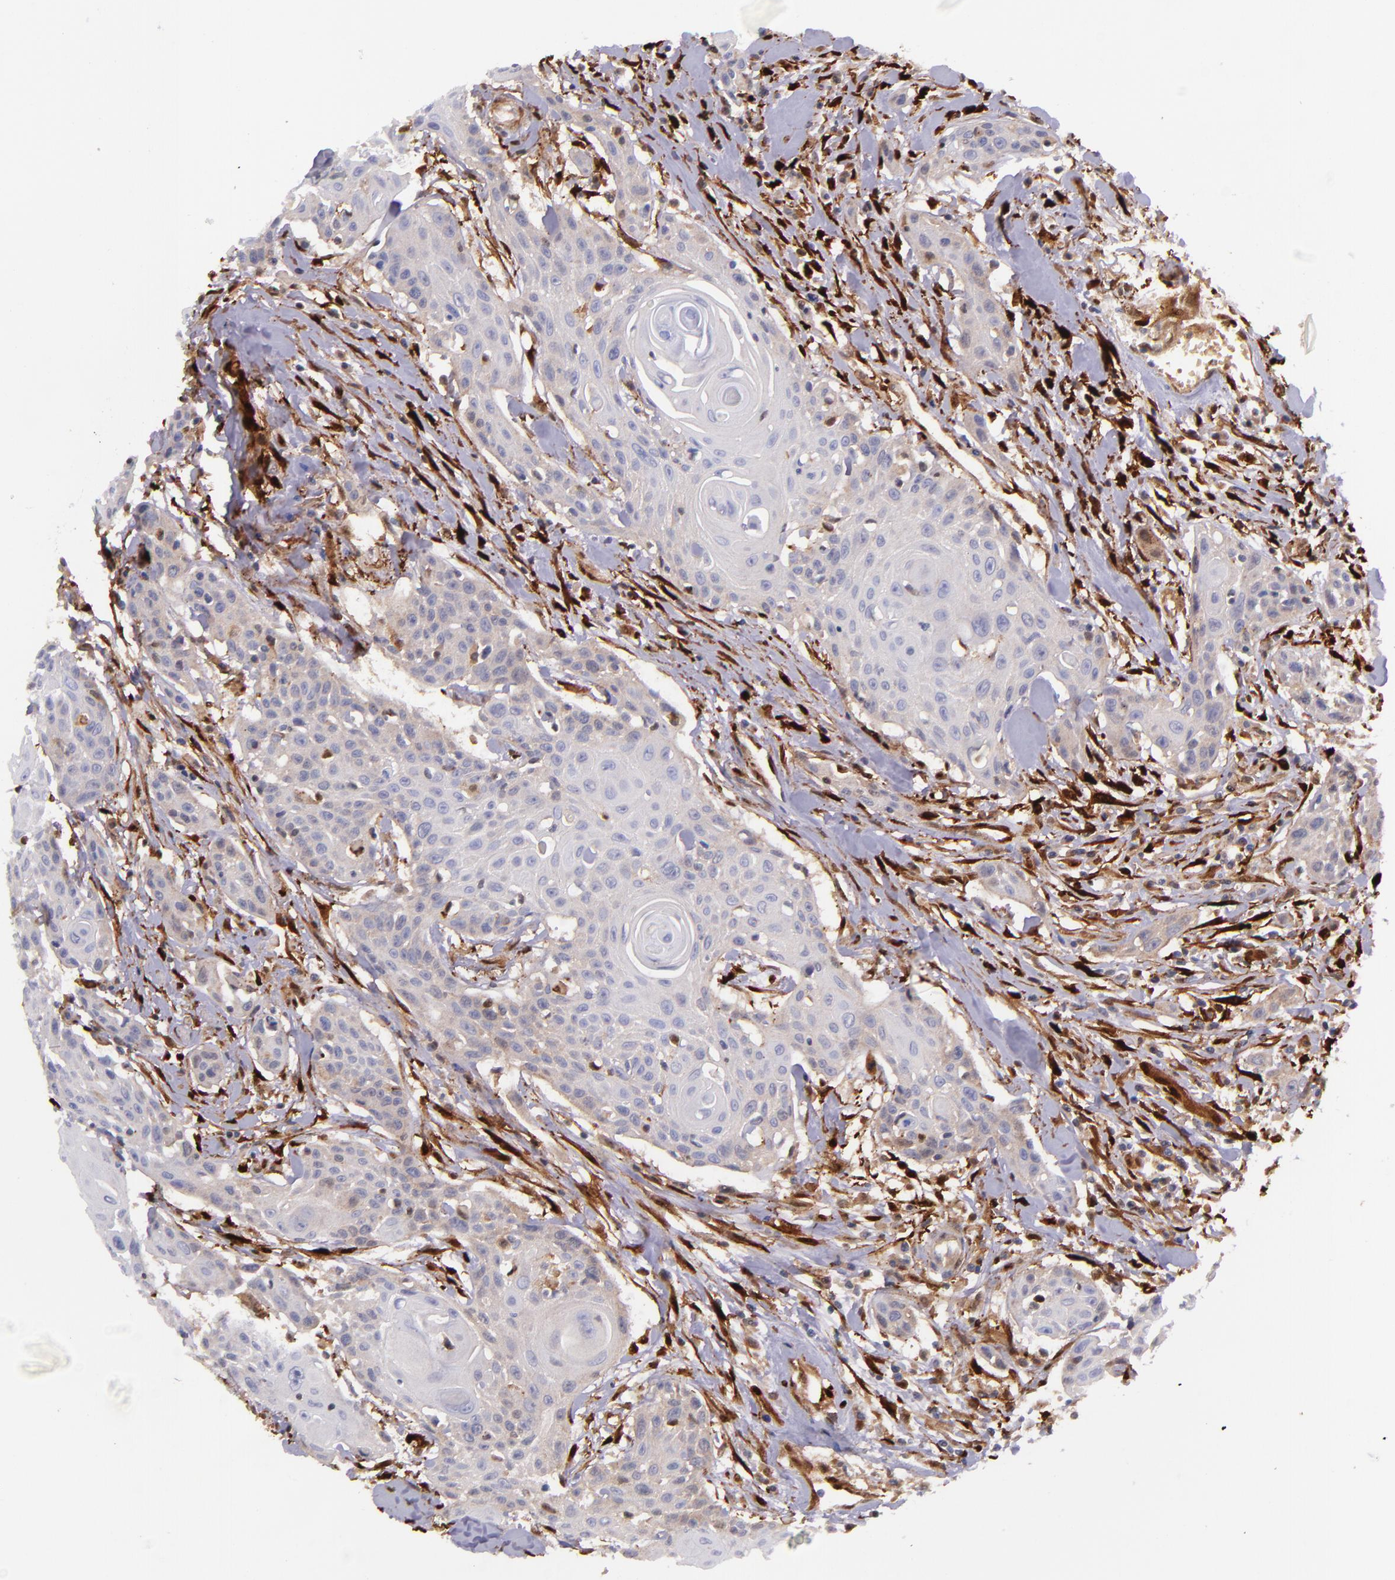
{"staining": {"intensity": "negative", "quantity": "none", "location": "none"}, "tissue": "head and neck cancer", "cell_type": "Tumor cells", "image_type": "cancer", "snomed": [{"axis": "morphology", "description": "Squamous cell carcinoma, NOS"}, {"axis": "morphology", "description": "Squamous cell carcinoma, metastatic, NOS"}, {"axis": "topography", "description": "Lymph node"}, {"axis": "topography", "description": "Salivary gland"}, {"axis": "topography", "description": "Head-Neck"}], "caption": "Tumor cells show no significant protein staining in head and neck cancer (metastatic squamous cell carcinoma).", "gene": "LGALS1", "patient": {"sex": "female", "age": 74}}